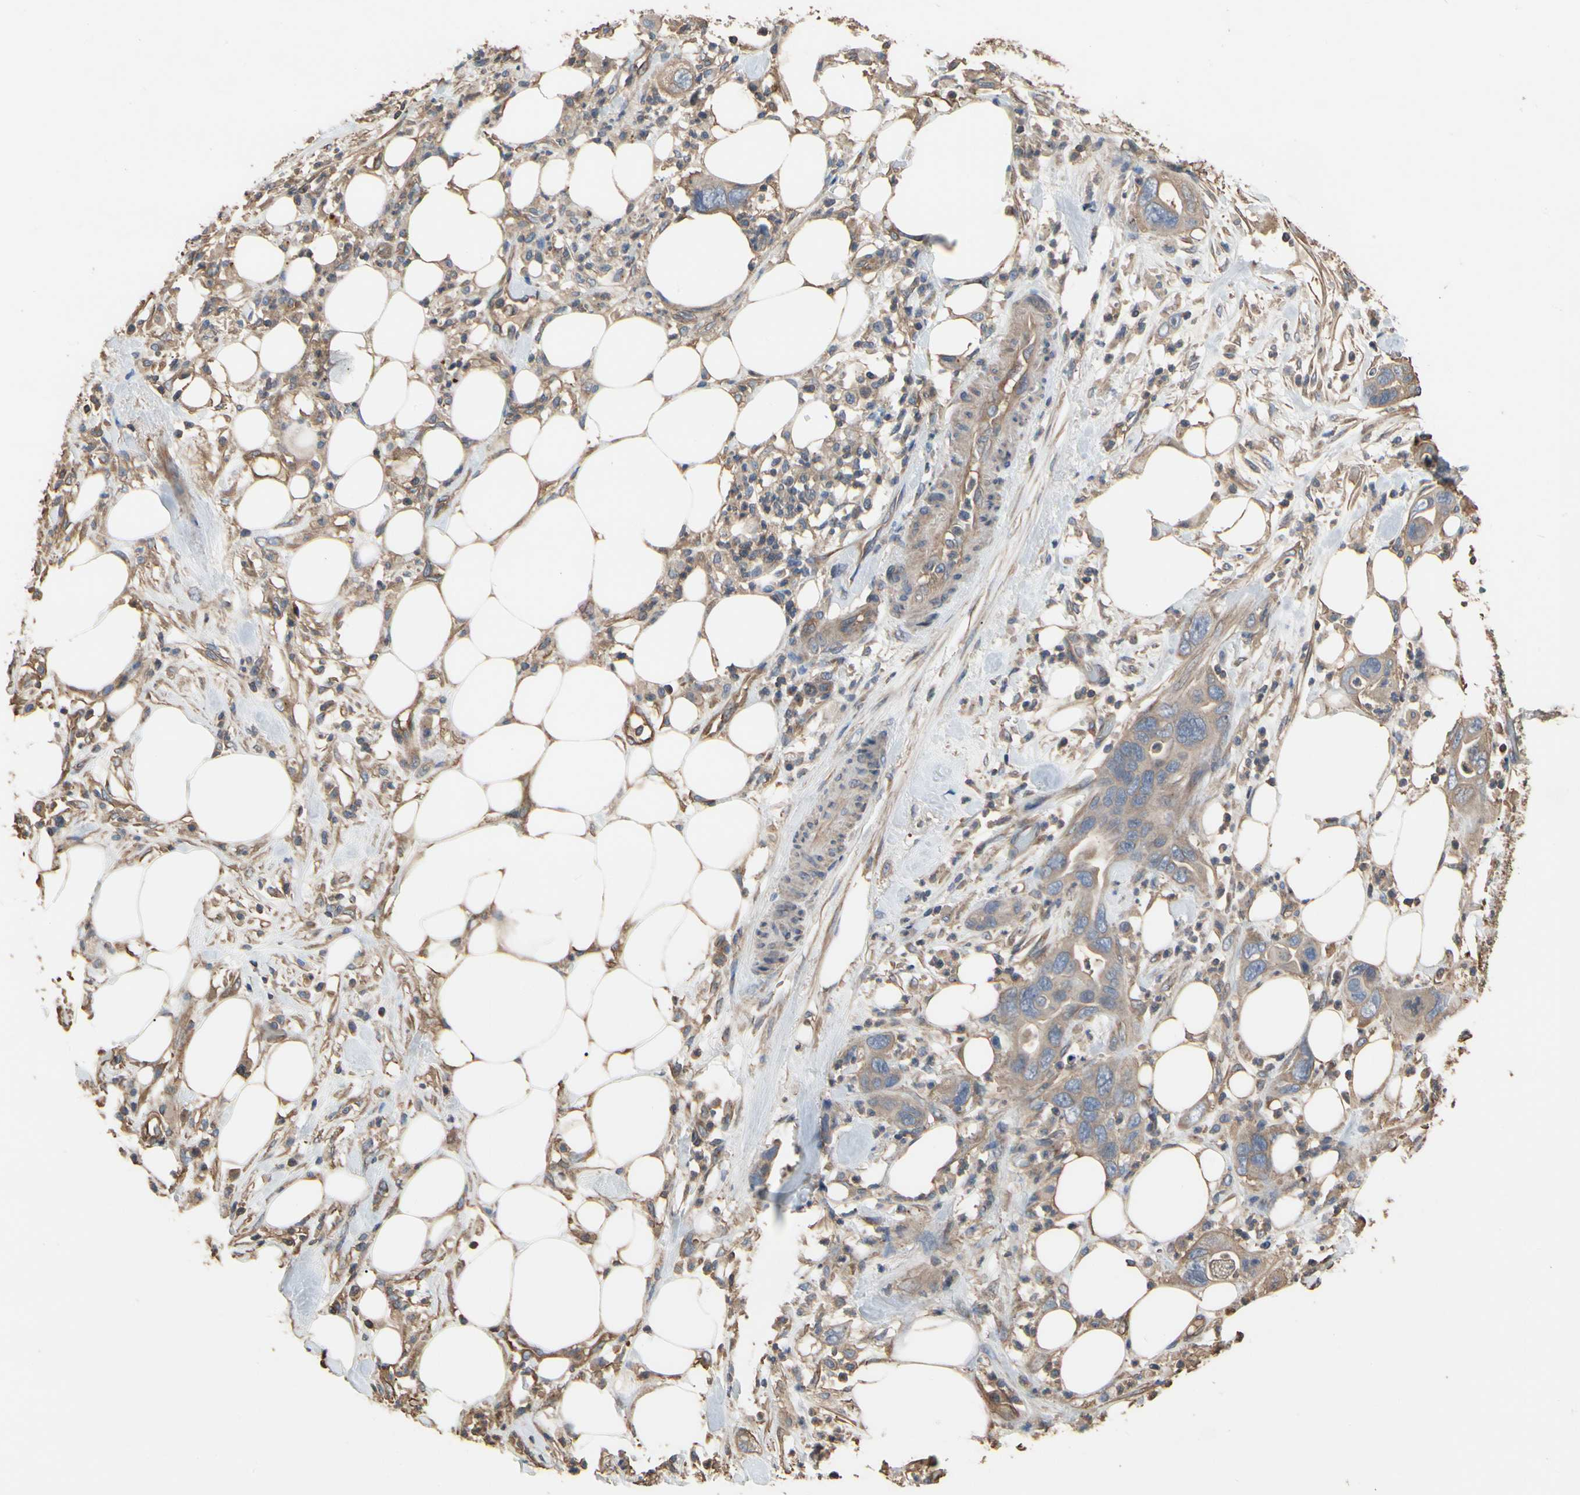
{"staining": {"intensity": "weak", "quantity": ">75%", "location": "cytoplasmic/membranous"}, "tissue": "pancreatic cancer", "cell_type": "Tumor cells", "image_type": "cancer", "snomed": [{"axis": "morphology", "description": "Adenocarcinoma, NOS"}, {"axis": "topography", "description": "Pancreas"}], "caption": "Pancreatic cancer stained with immunohistochemistry (IHC) exhibits weak cytoplasmic/membranous staining in about >75% of tumor cells. The staining was performed using DAB to visualize the protein expression in brown, while the nuclei were stained in blue with hematoxylin (Magnification: 20x).", "gene": "PDZK1", "patient": {"sex": "female", "age": 71}}